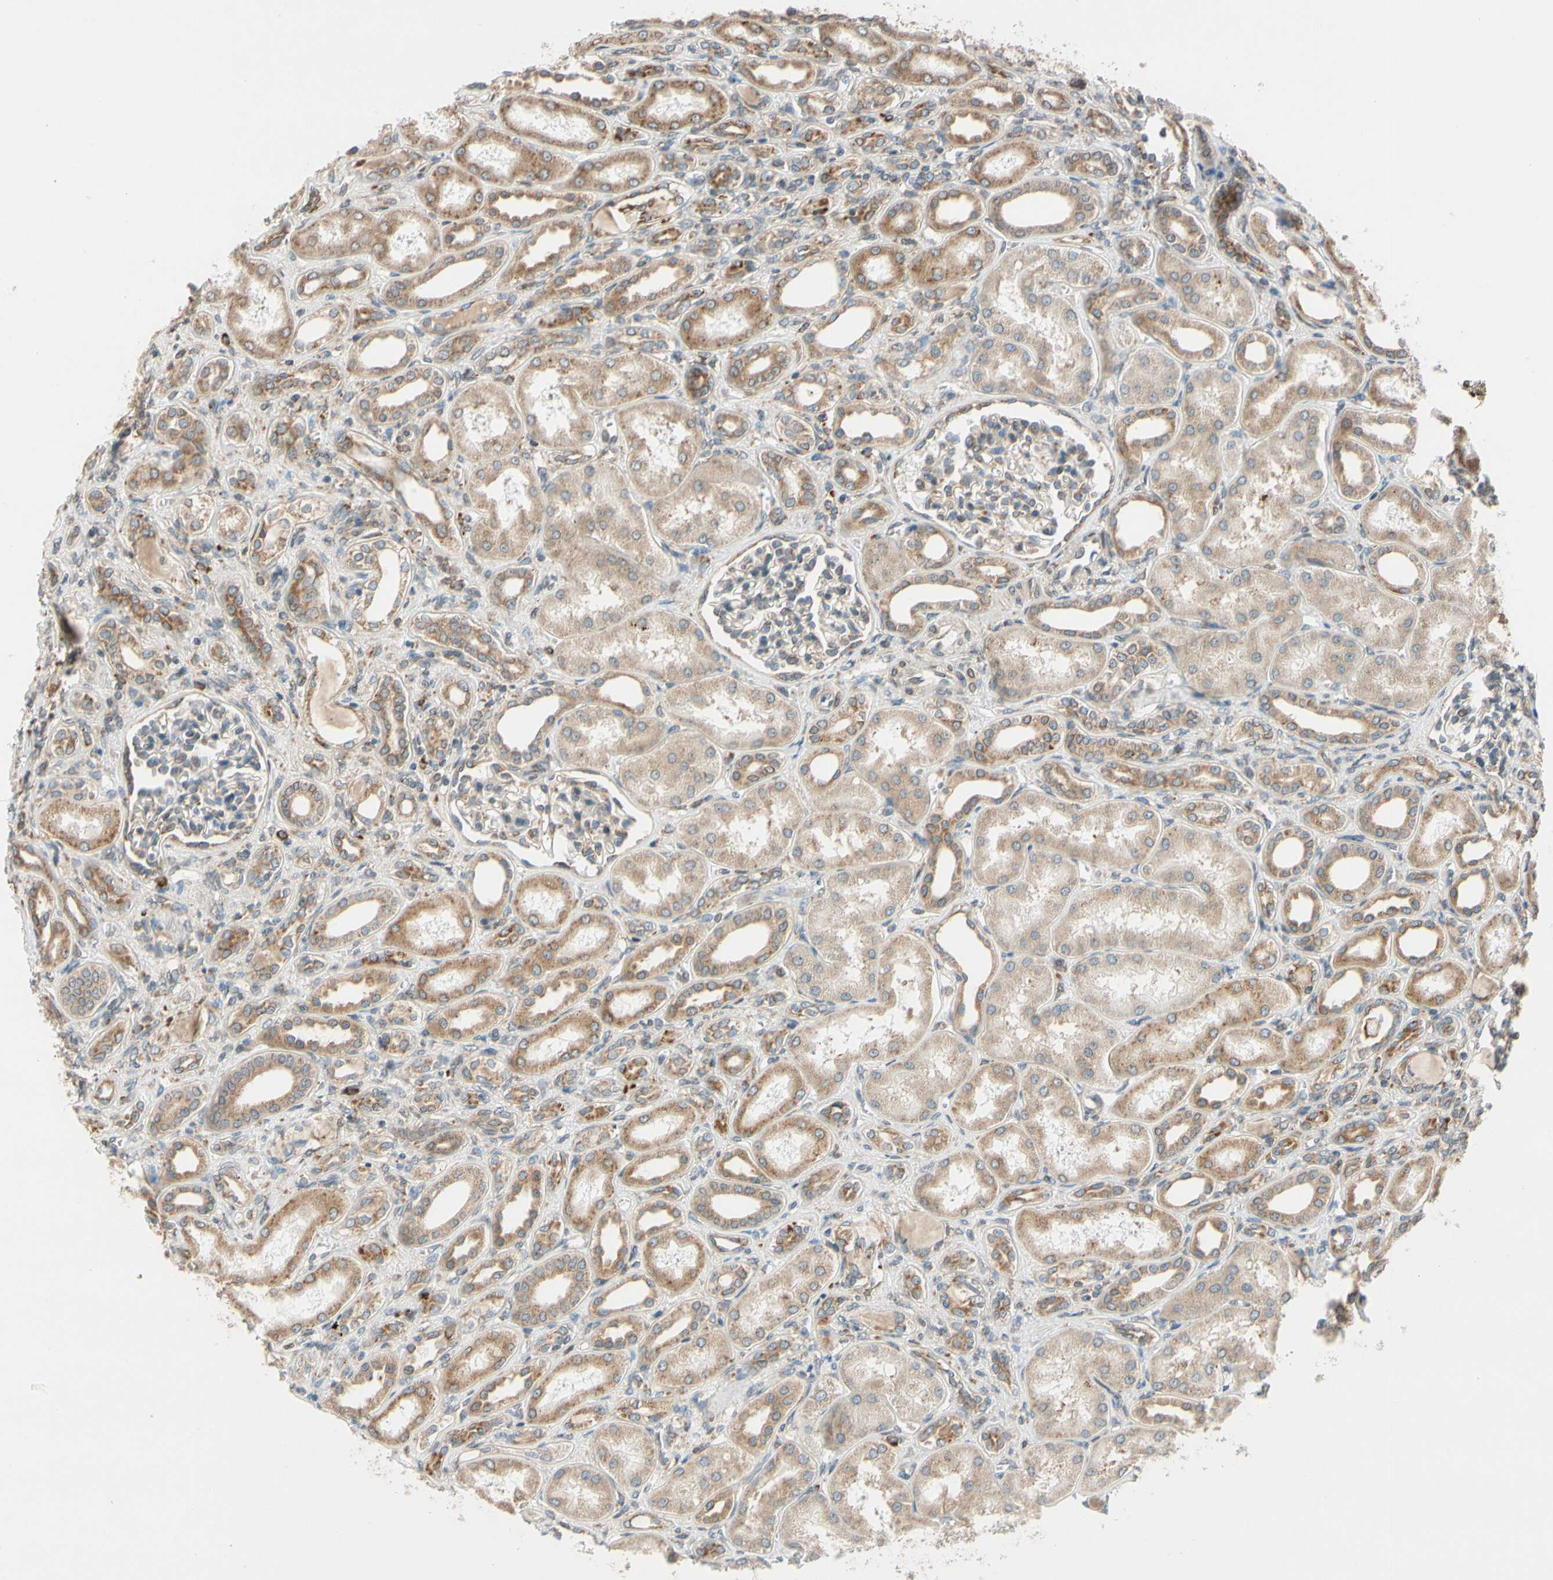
{"staining": {"intensity": "weak", "quantity": "<25%", "location": "cytoplasmic/membranous"}, "tissue": "kidney", "cell_type": "Cells in glomeruli", "image_type": "normal", "snomed": [{"axis": "morphology", "description": "Normal tissue, NOS"}, {"axis": "topography", "description": "Kidney"}], "caption": "Immunohistochemical staining of benign kidney demonstrates no significant positivity in cells in glomeruli. (DAB (3,3'-diaminobenzidine) immunohistochemistry, high magnification).", "gene": "RPN2", "patient": {"sex": "male", "age": 7}}